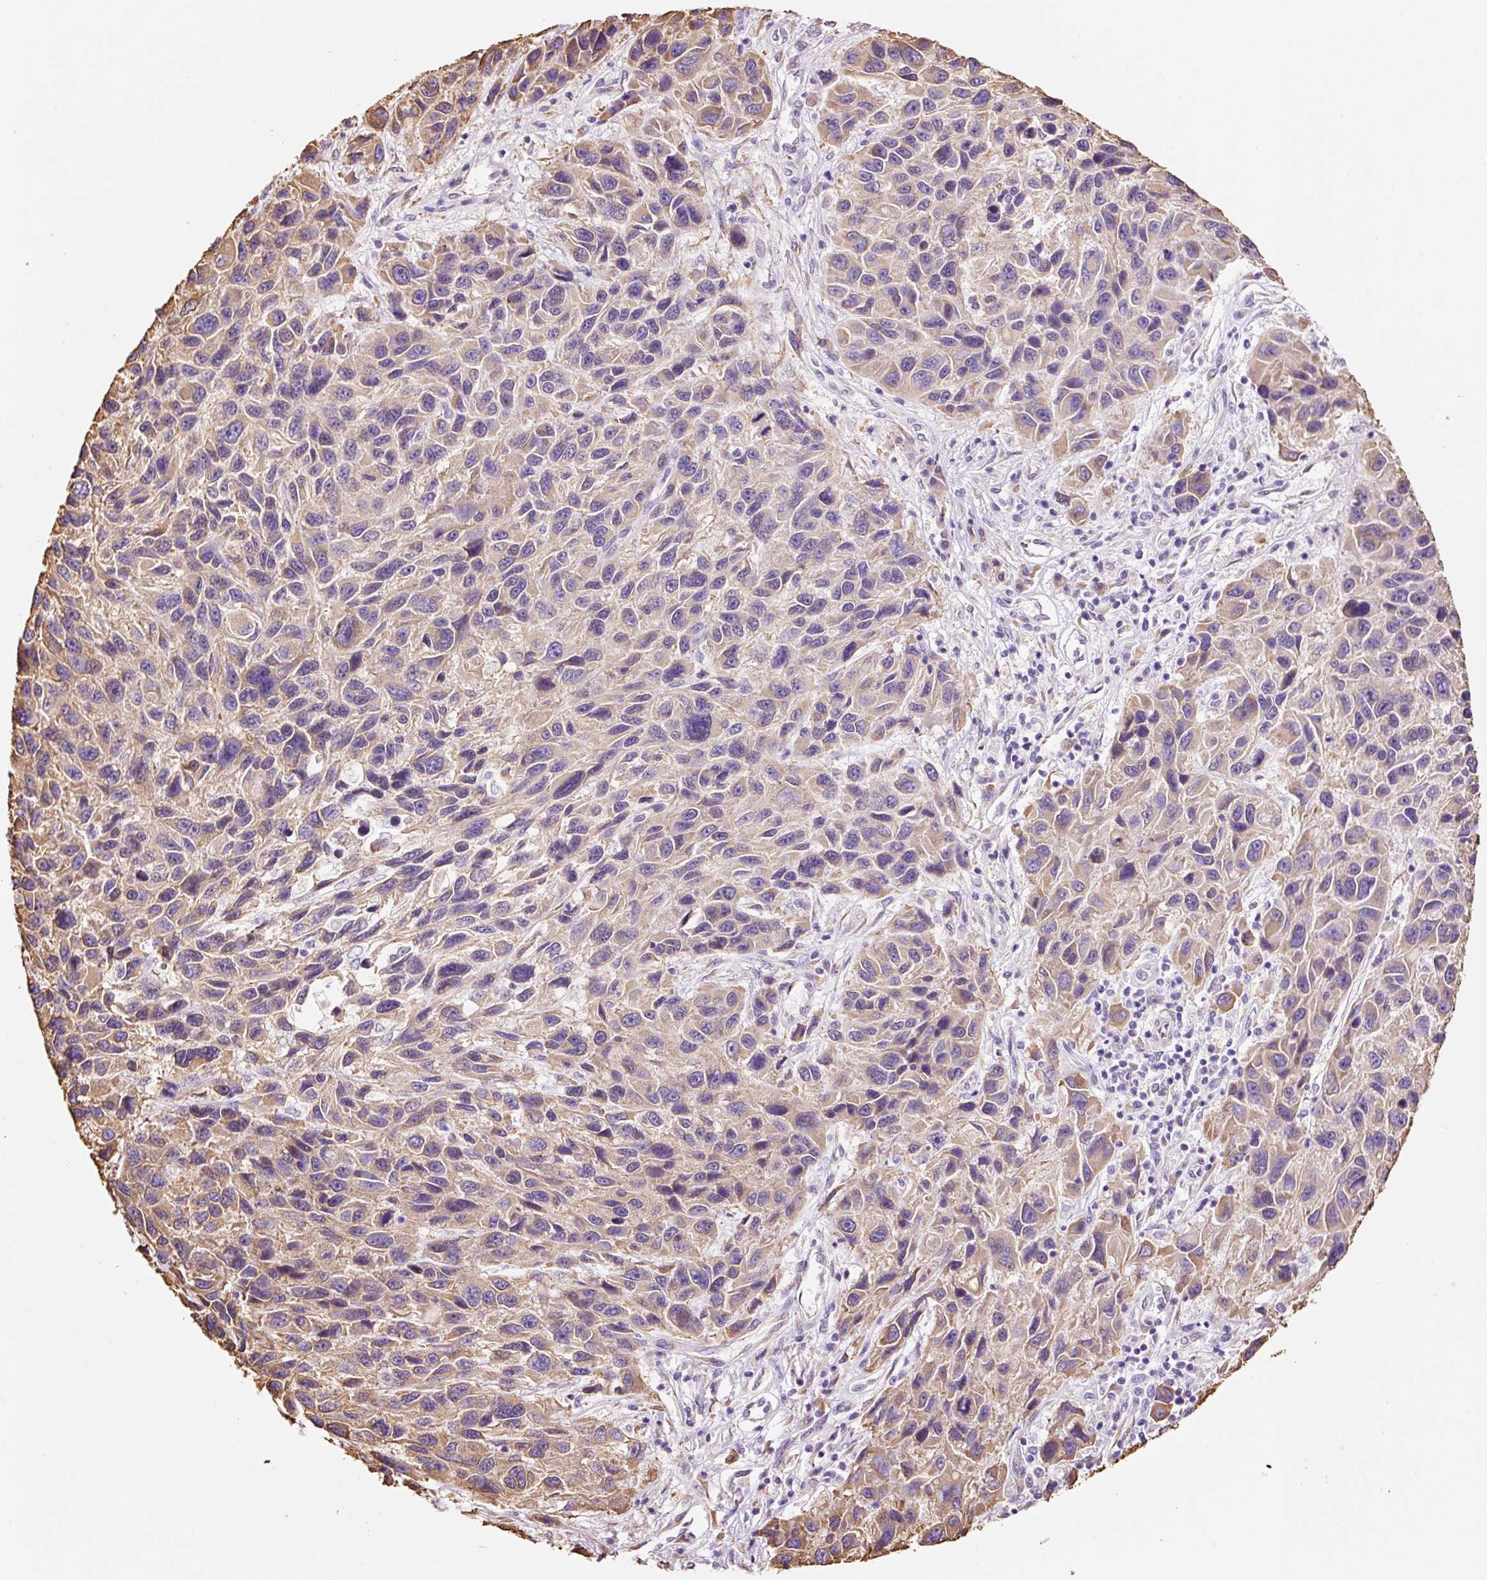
{"staining": {"intensity": "weak", "quantity": ">75%", "location": "cytoplasmic/membranous"}, "tissue": "melanoma", "cell_type": "Tumor cells", "image_type": "cancer", "snomed": [{"axis": "morphology", "description": "Malignant melanoma, NOS"}, {"axis": "topography", "description": "Skin"}], "caption": "Immunohistochemical staining of human melanoma reveals low levels of weak cytoplasmic/membranous expression in about >75% of tumor cells. The staining was performed using DAB (3,3'-diaminobenzidine), with brown indicating positive protein expression. Nuclei are stained blue with hematoxylin.", "gene": "GCG", "patient": {"sex": "male", "age": 53}}